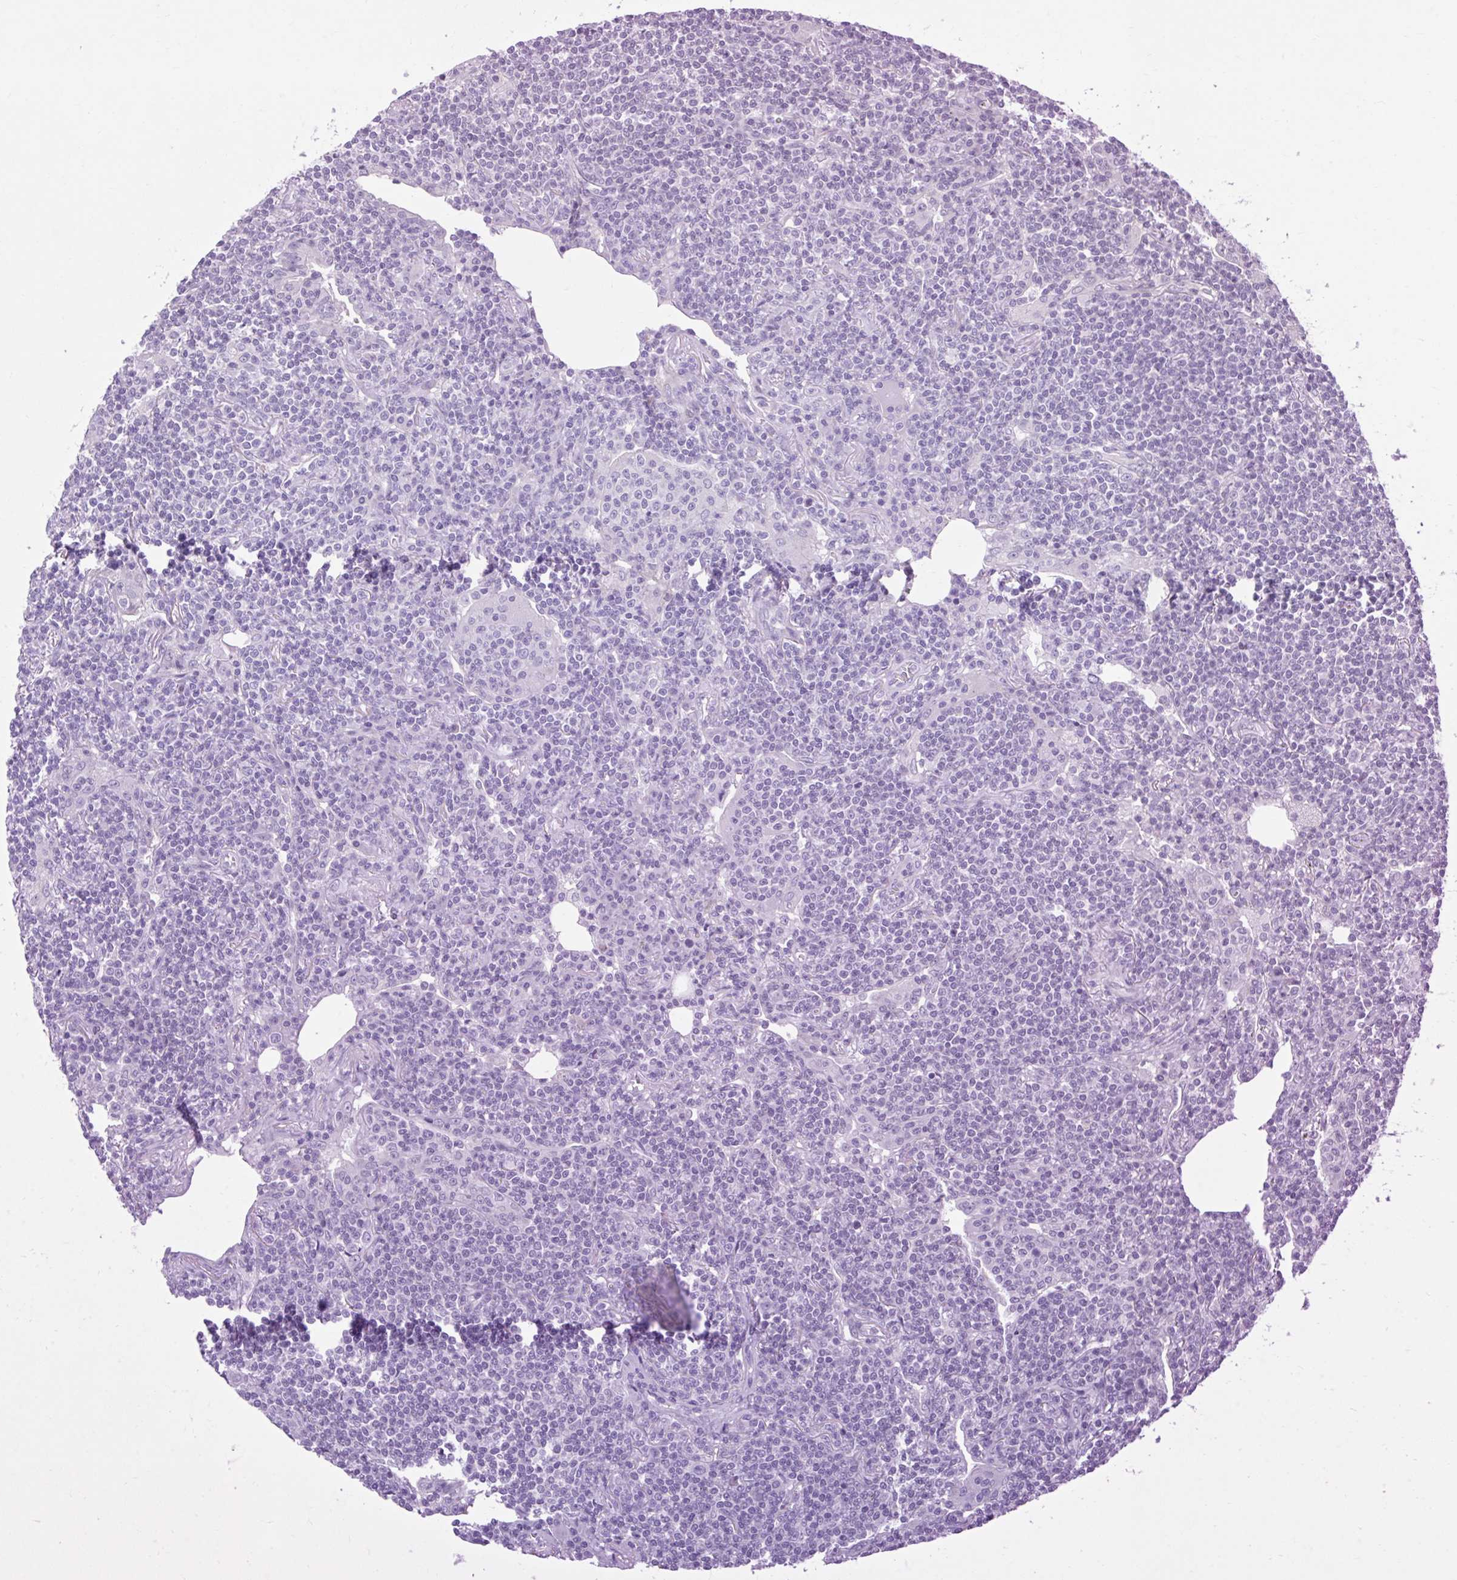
{"staining": {"intensity": "negative", "quantity": "none", "location": "none"}, "tissue": "lymphoma", "cell_type": "Tumor cells", "image_type": "cancer", "snomed": [{"axis": "morphology", "description": "Malignant lymphoma, non-Hodgkin's type, Low grade"}, {"axis": "topography", "description": "Lung"}], "caption": "DAB immunohistochemical staining of low-grade malignant lymphoma, non-Hodgkin's type exhibits no significant positivity in tumor cells.", "gene": "FAM153A", "patient": {"sex": "female", "age": 71}}